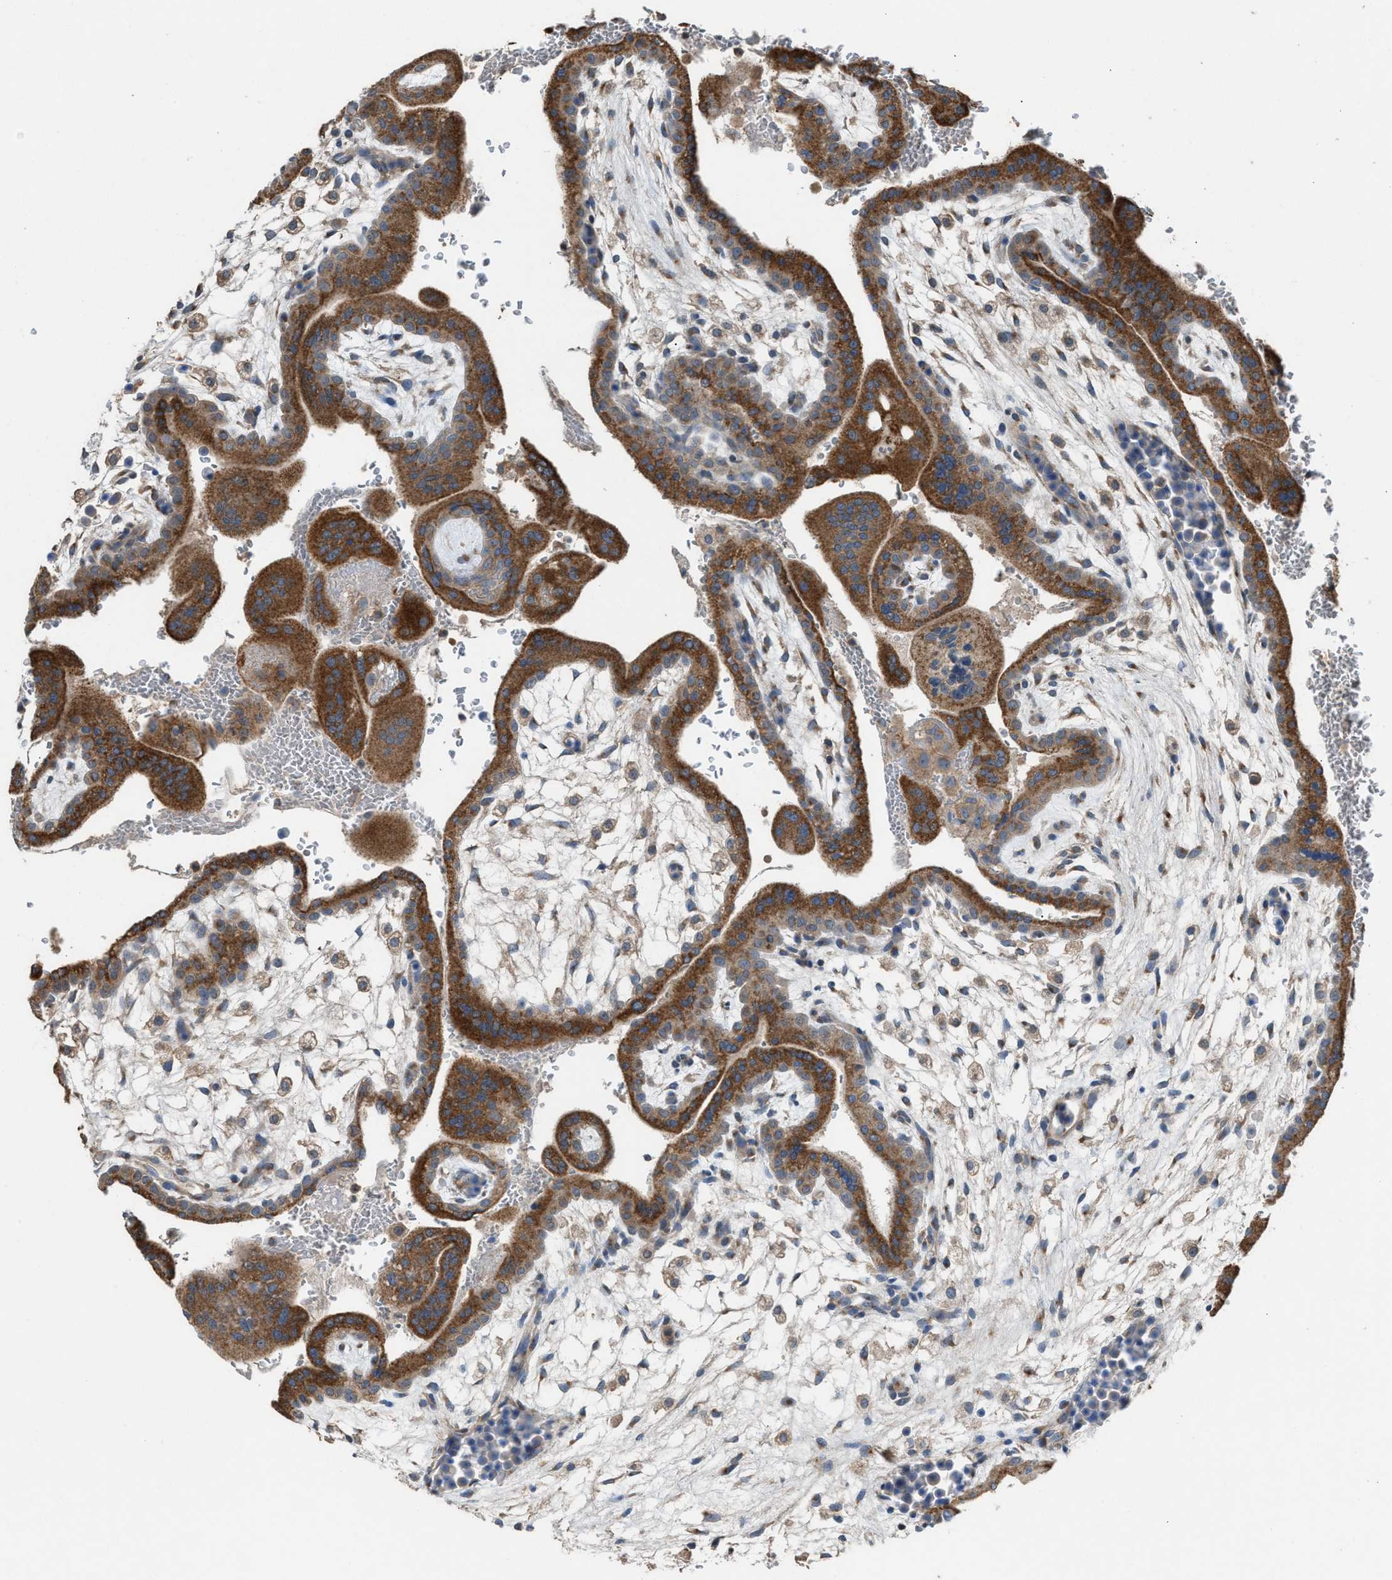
{"staining": {"intensity": "strong", "quantity": ">75%", "location": "cytoplasmic/membranous"}, "tissue": "placenta", "cell_type": "Trophoblastic cells", "image_type": "normal", "snomed": [{"axis": "morphology", "description": "Normal tissue, NOS"}, {"axis": "topography", "description": "Placenta"}], "caption": "Immunohistochemical staining of benign human placenta shows >75% levels of strong cytoplasmic/membranous protein staining in about >75% of trophoblastic cells. (DAB (3,3'-diaminobenzidine) IHC, brown staining for protein, blue staining for nuclei).", "gene": "TPK1", "patient": {"sex": "female", "age": 35}}